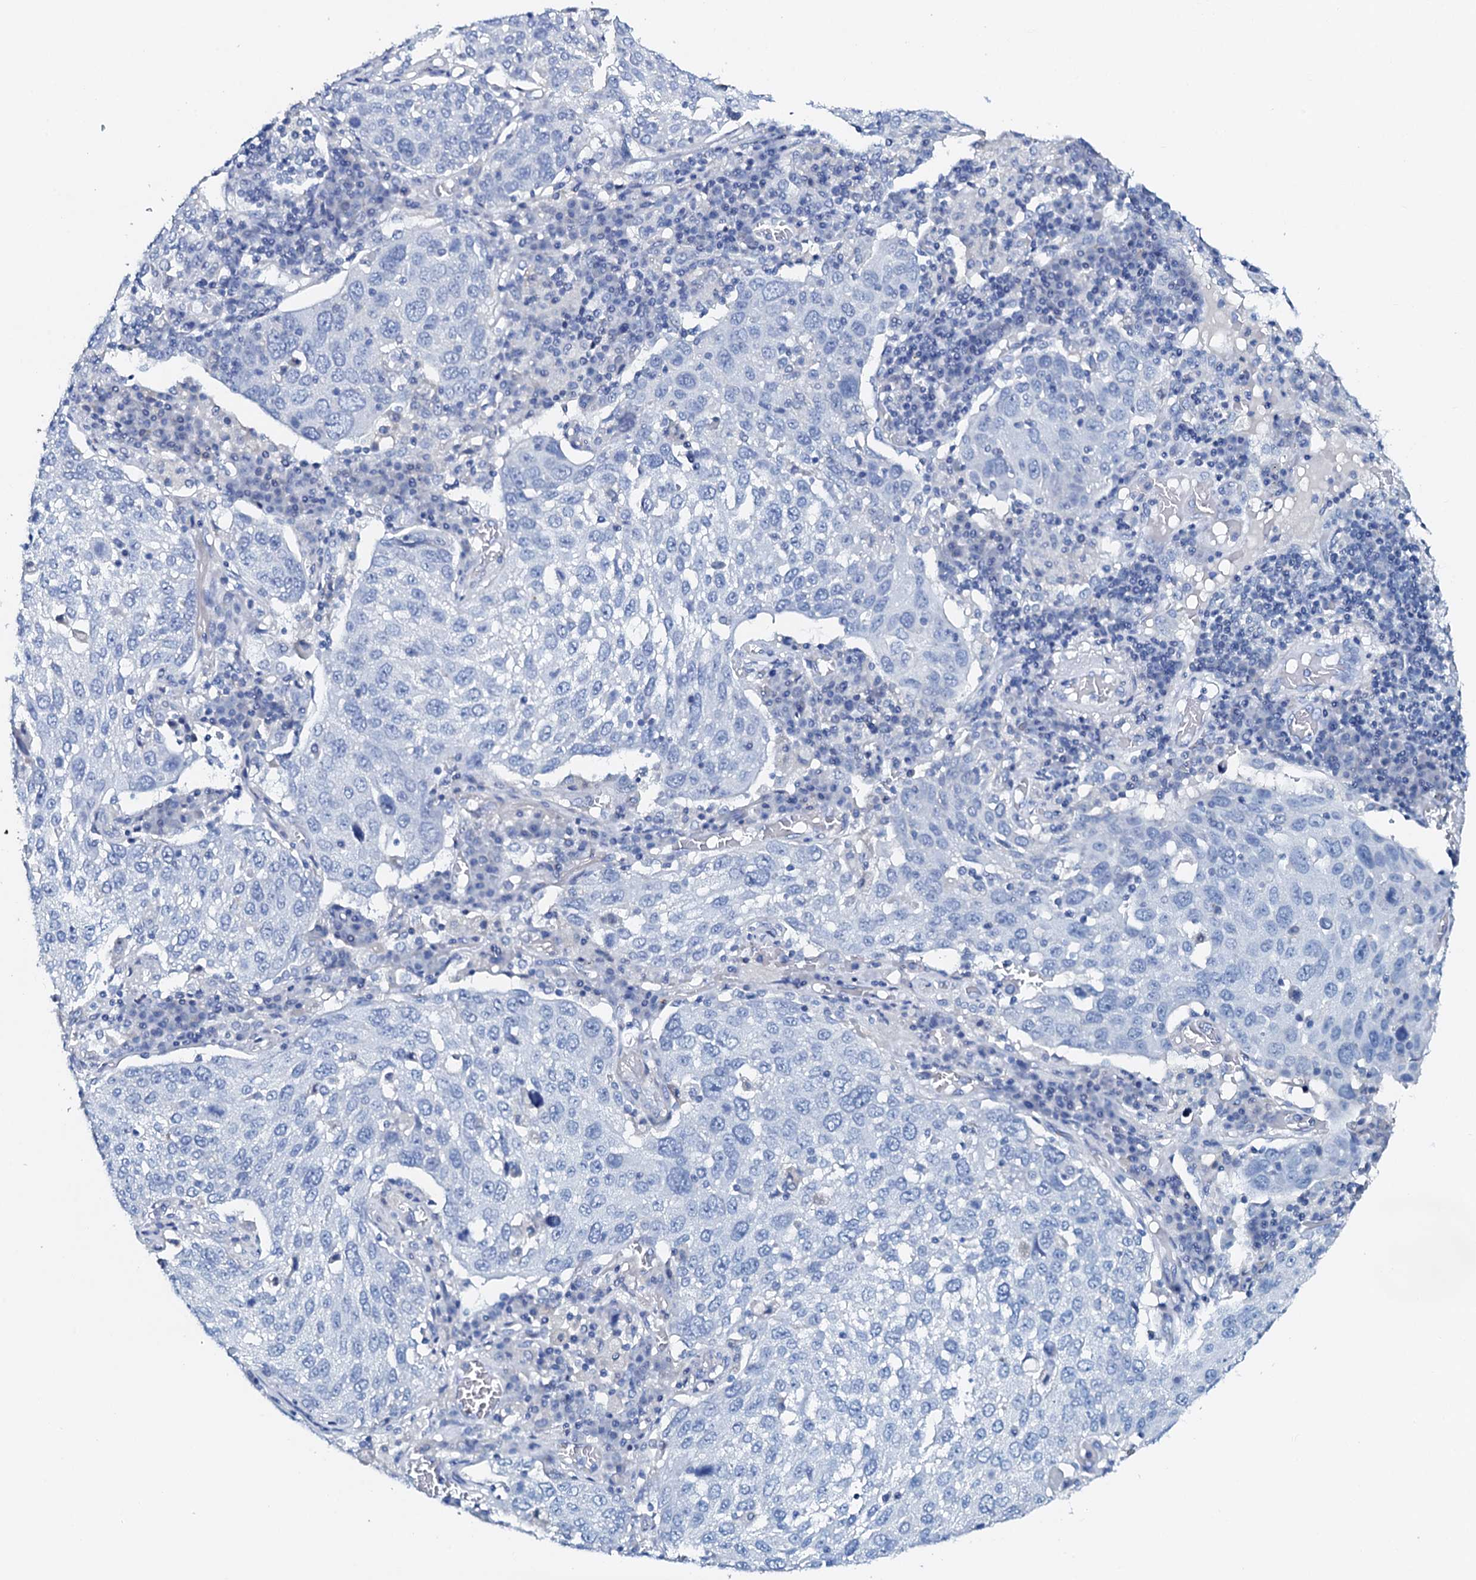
{"staining": {"intensity": "negative", "quantity": "none", "location": "none"}, "tissue": "lung cancer", "cell_type": "Tumor cells", "image_type": "cancer", "snomed": [{"axis": "morphology", "description": "Squamous cell carcinoma, NOS"}, {"axis": "topography", "description": "Lung"}], "caption": "Immunohistochemistry image of lung squamous cell carcinoma stained for a protein (brown), which shows no positivity in tumor cells. The staining was performed using DAB to visualize the protein expression in brown, while the nuclei were stained in blue with hematoxylin (Magnification: 20x).", "gene": "AMER2", "patient": {"sex": "male", "age": 65}}